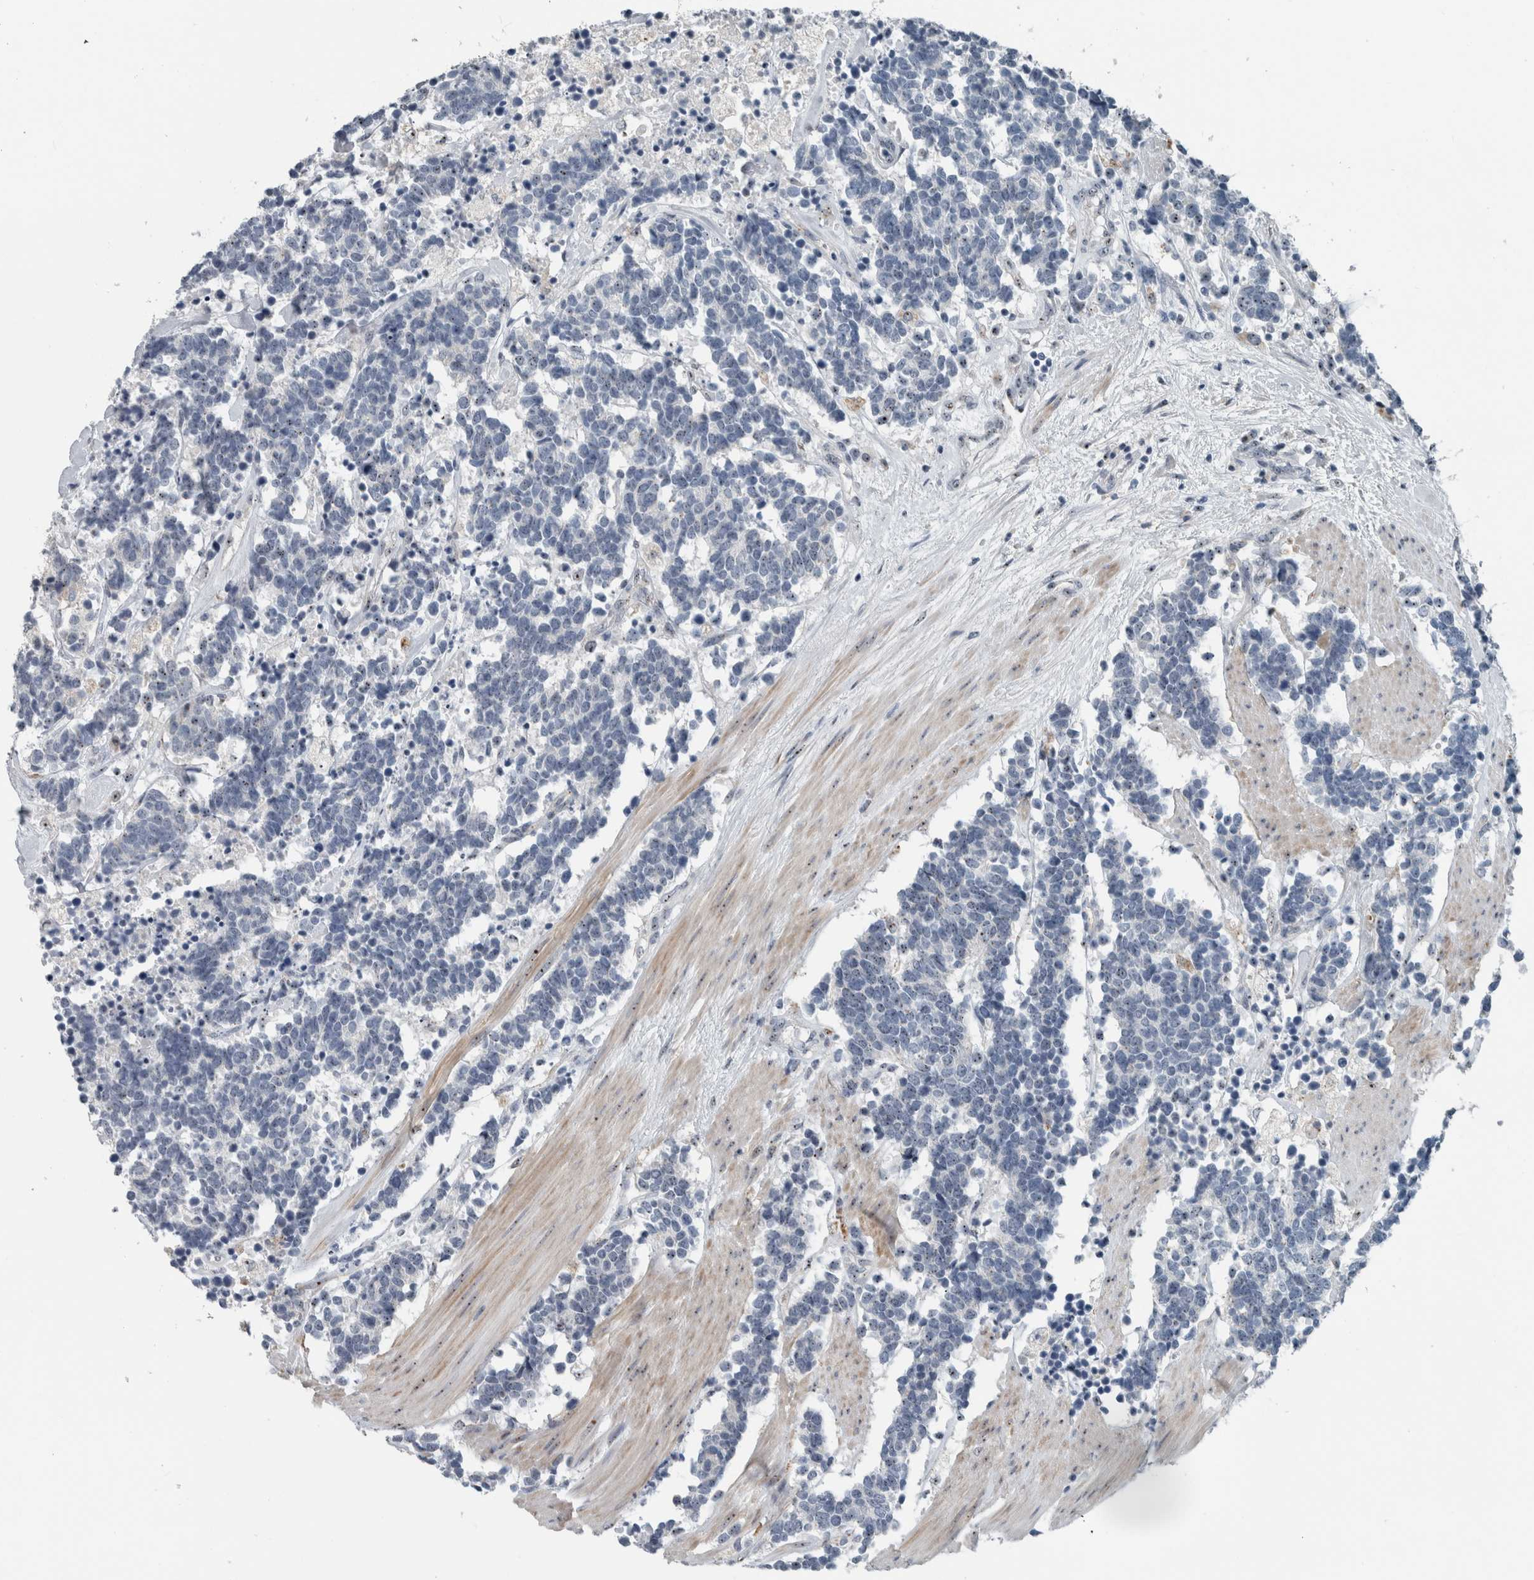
{"staining": {"intensity": "negative", "quantity": "none", "location": "none"}, "tissue": "carcinoid", "cell_type": "Tumor cells", "image_type": "cancer", "snomed": [{"axis": "morphology", "description": "Carcinoma, NOS"}, {"axis": "morphology", "description": "Carcinoid, malignant, NOS"}, {"axis": "topography", "description": "Urinary bladder"}], "caption": "Photomicrograph shows no protein positivity in tumor cells of carcinoid (malignant) tissue.", "gene": "UTP6", "patient": {"sex": "male", "age": 57}}